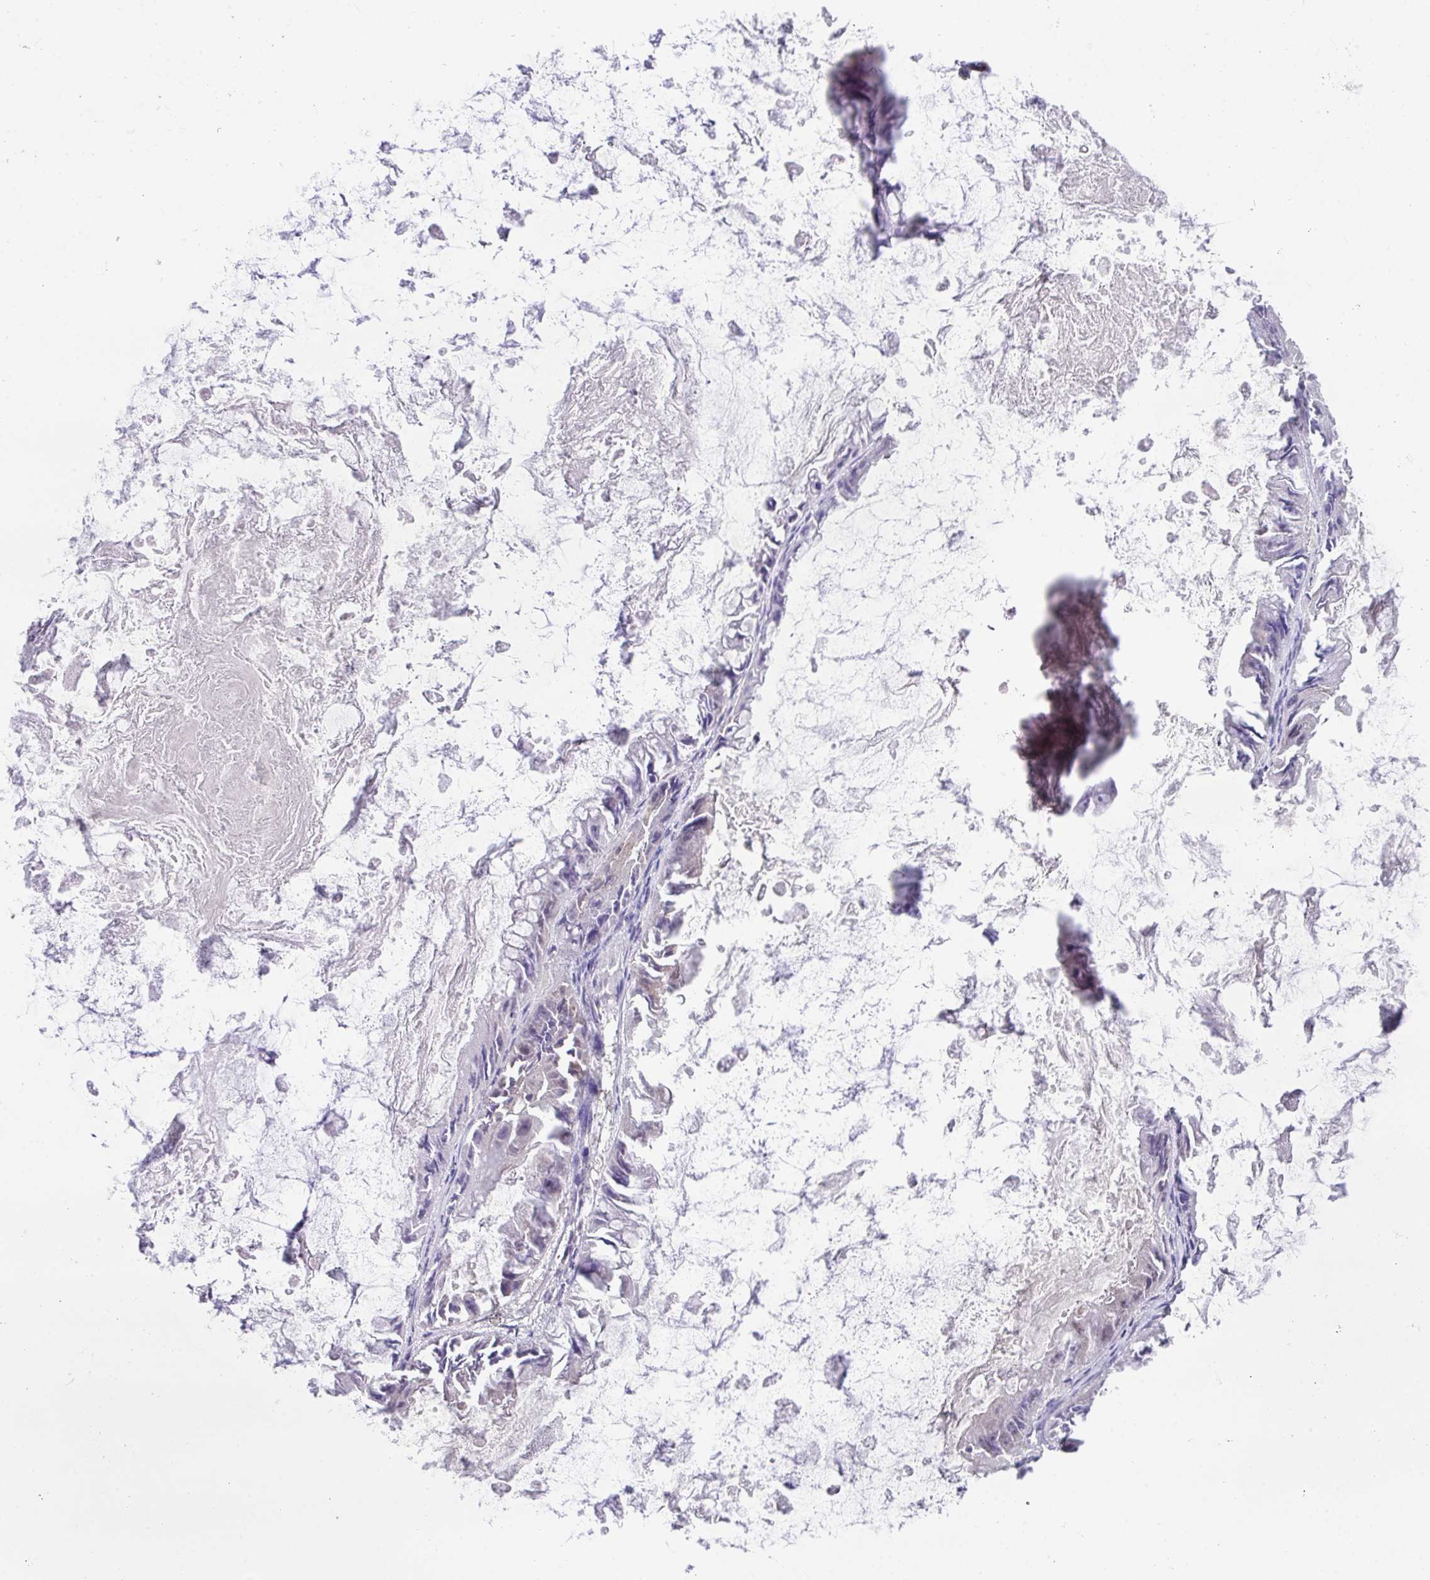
{"staining": {"intensity": "negative", "quantity": "none", "location": "none"}, "tissue": "ovarian cancer", "cell_type": "Tumor cells", "image_type": "cancer", "snomed": [{"axis": "morphology", "description": "Cystadenocarcinoma, mucinous, NOS"}, {"axis": "topography", "description": "Ovary"}], "caption": "This is a image of immunohistochemistry staining of ovarian cancer (mucinous cystadenocarcinoma), which shows no staining in tumor cells.", "gene": "DNAL1", "patient": {"sex": "female", "age": 61}}